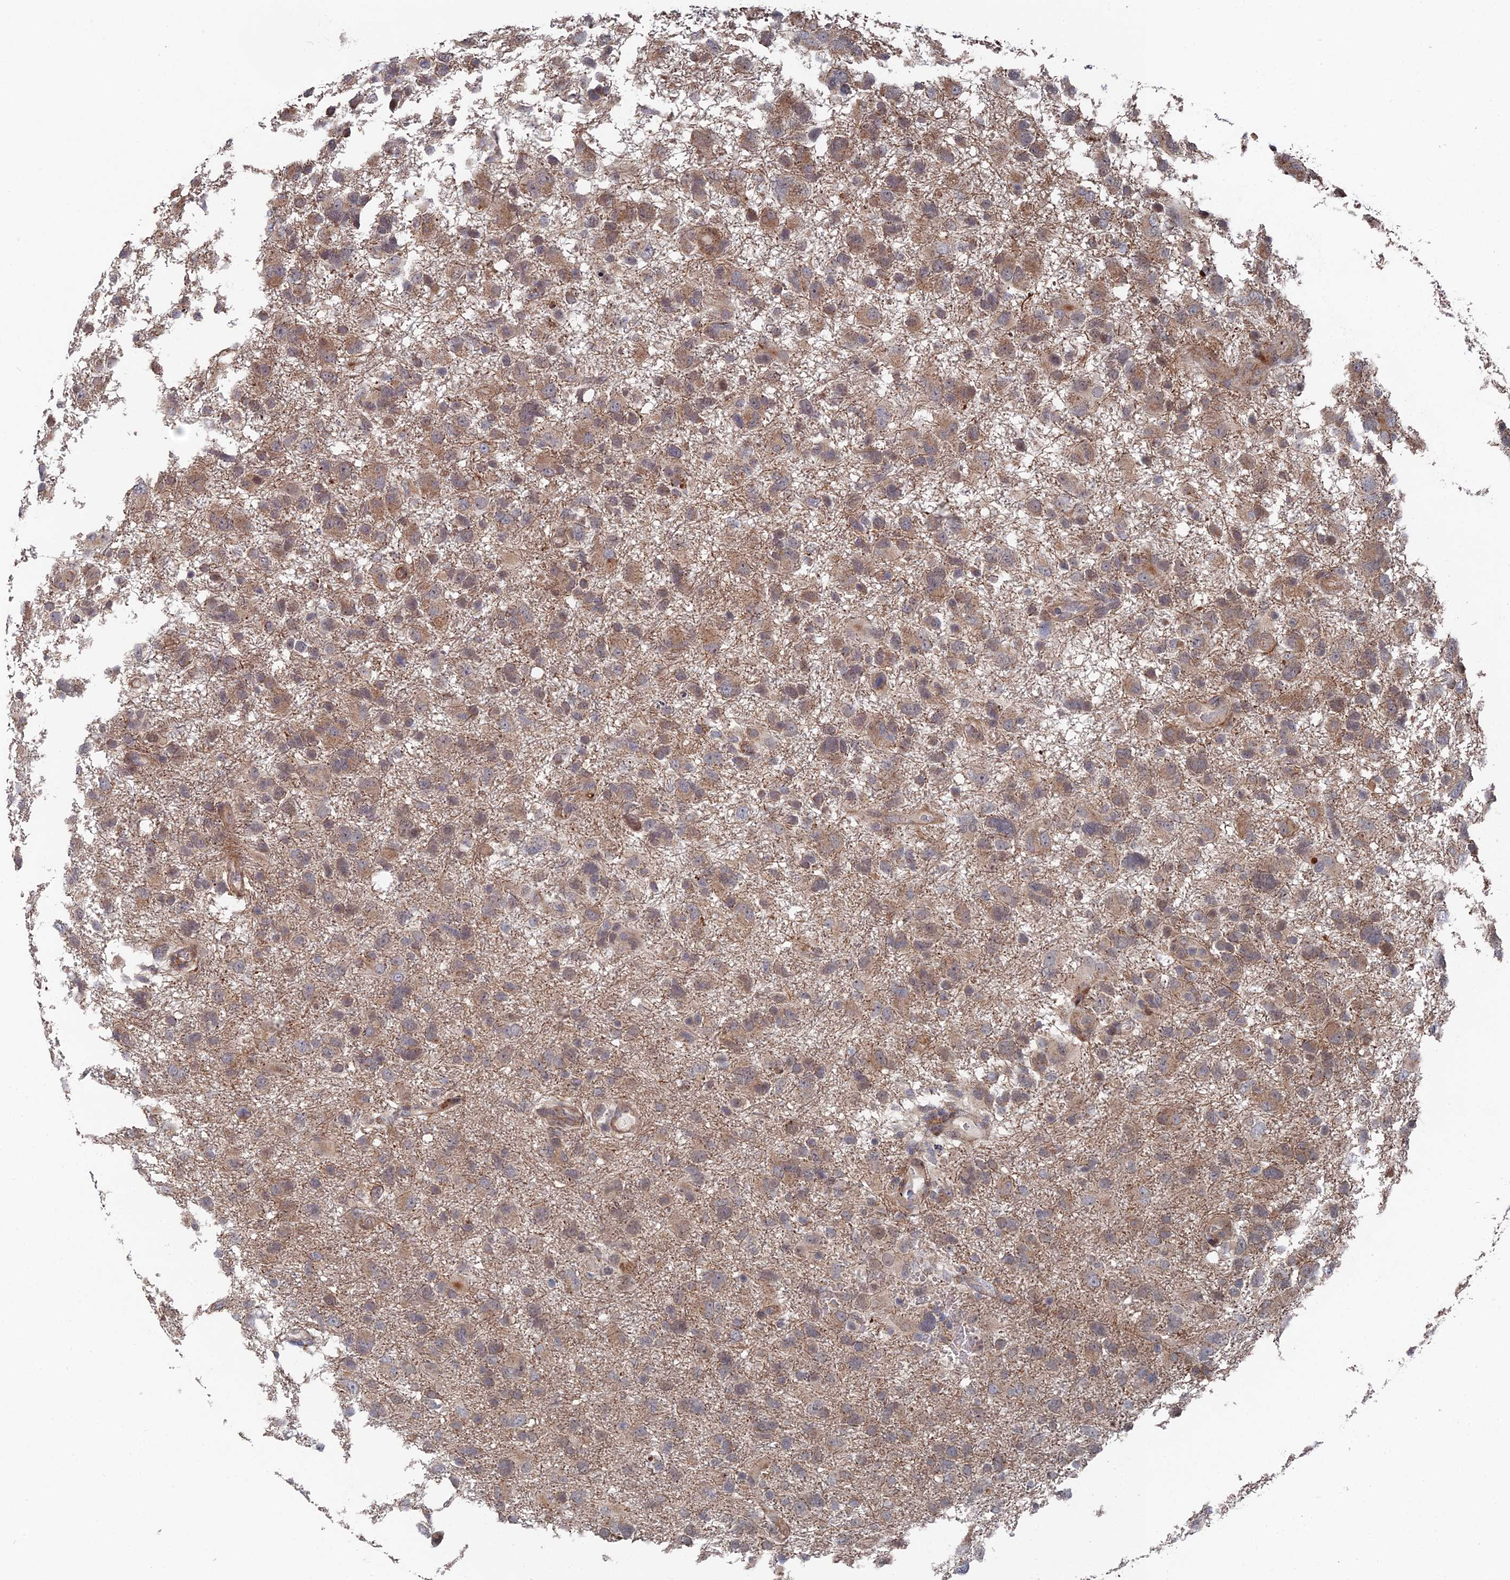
{"staining": {"intensity": "moderate", "quantity": "25%-75%", "location": "cytoplasmic/membranous"}, "tissue": "glioma", "cell_type": "Tumor cells", "image_type": "cancer", "snomed": [{"axis": "morphology", "description": "Glioma, malignant, High grade"}, {"axis": "topography", "description": "Brain"}], "caption": "IHC image of neoplastic tissue: human malignant glioma (high-grade) stained using immunohistochemistry (IHC) shows medium levels of moderate protein expression localized specifically in the cytoplasmic/membranous of tumor cells, appearing as a cytoplasmic/membranous brown color.", "gene": "GTF2IRD1", "patient": {"sex": "male", "age": 61}}